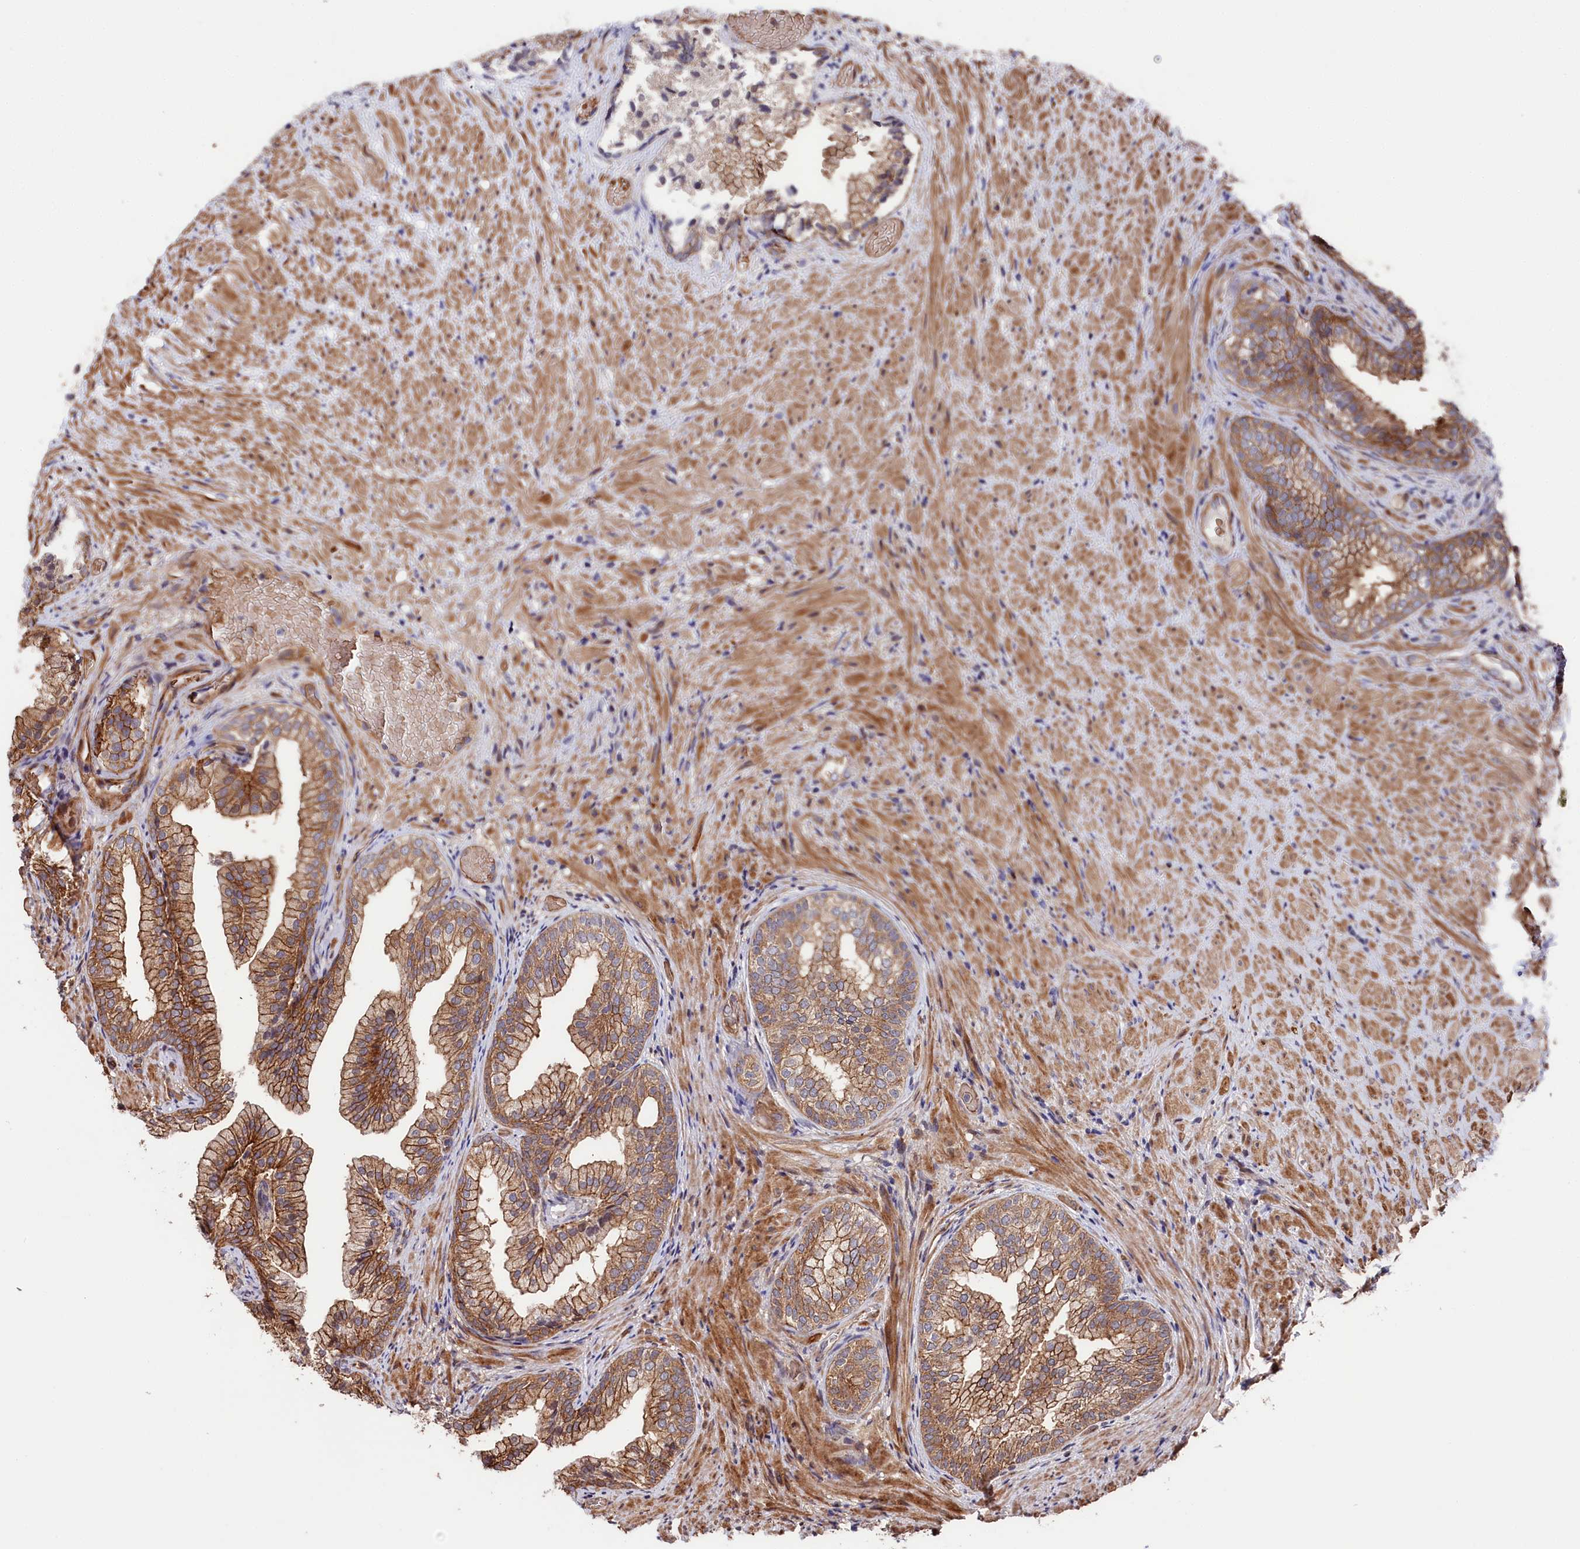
{"staining": {"intensity": "strong", "quantity": "25%-75%", "location": "cytoplasmic/membranous"}, "tissue": "prostate", "cell_type": "Glandular cells", "image_type": "normal", "snomed": [{"axis": "morphology", "description": "Normal tissue, NOS"}, {"axis": "topography", "description": "Prostate"}], "caption": "Prostate stained with immunohistochemistry (IHC) demonstrates strong cytoplasmic/membranous positivity in approximately 25%-75% of glandular cells.", "gene": "TNKS1BP1", "patient": {"sex": "male", "age": 76}}